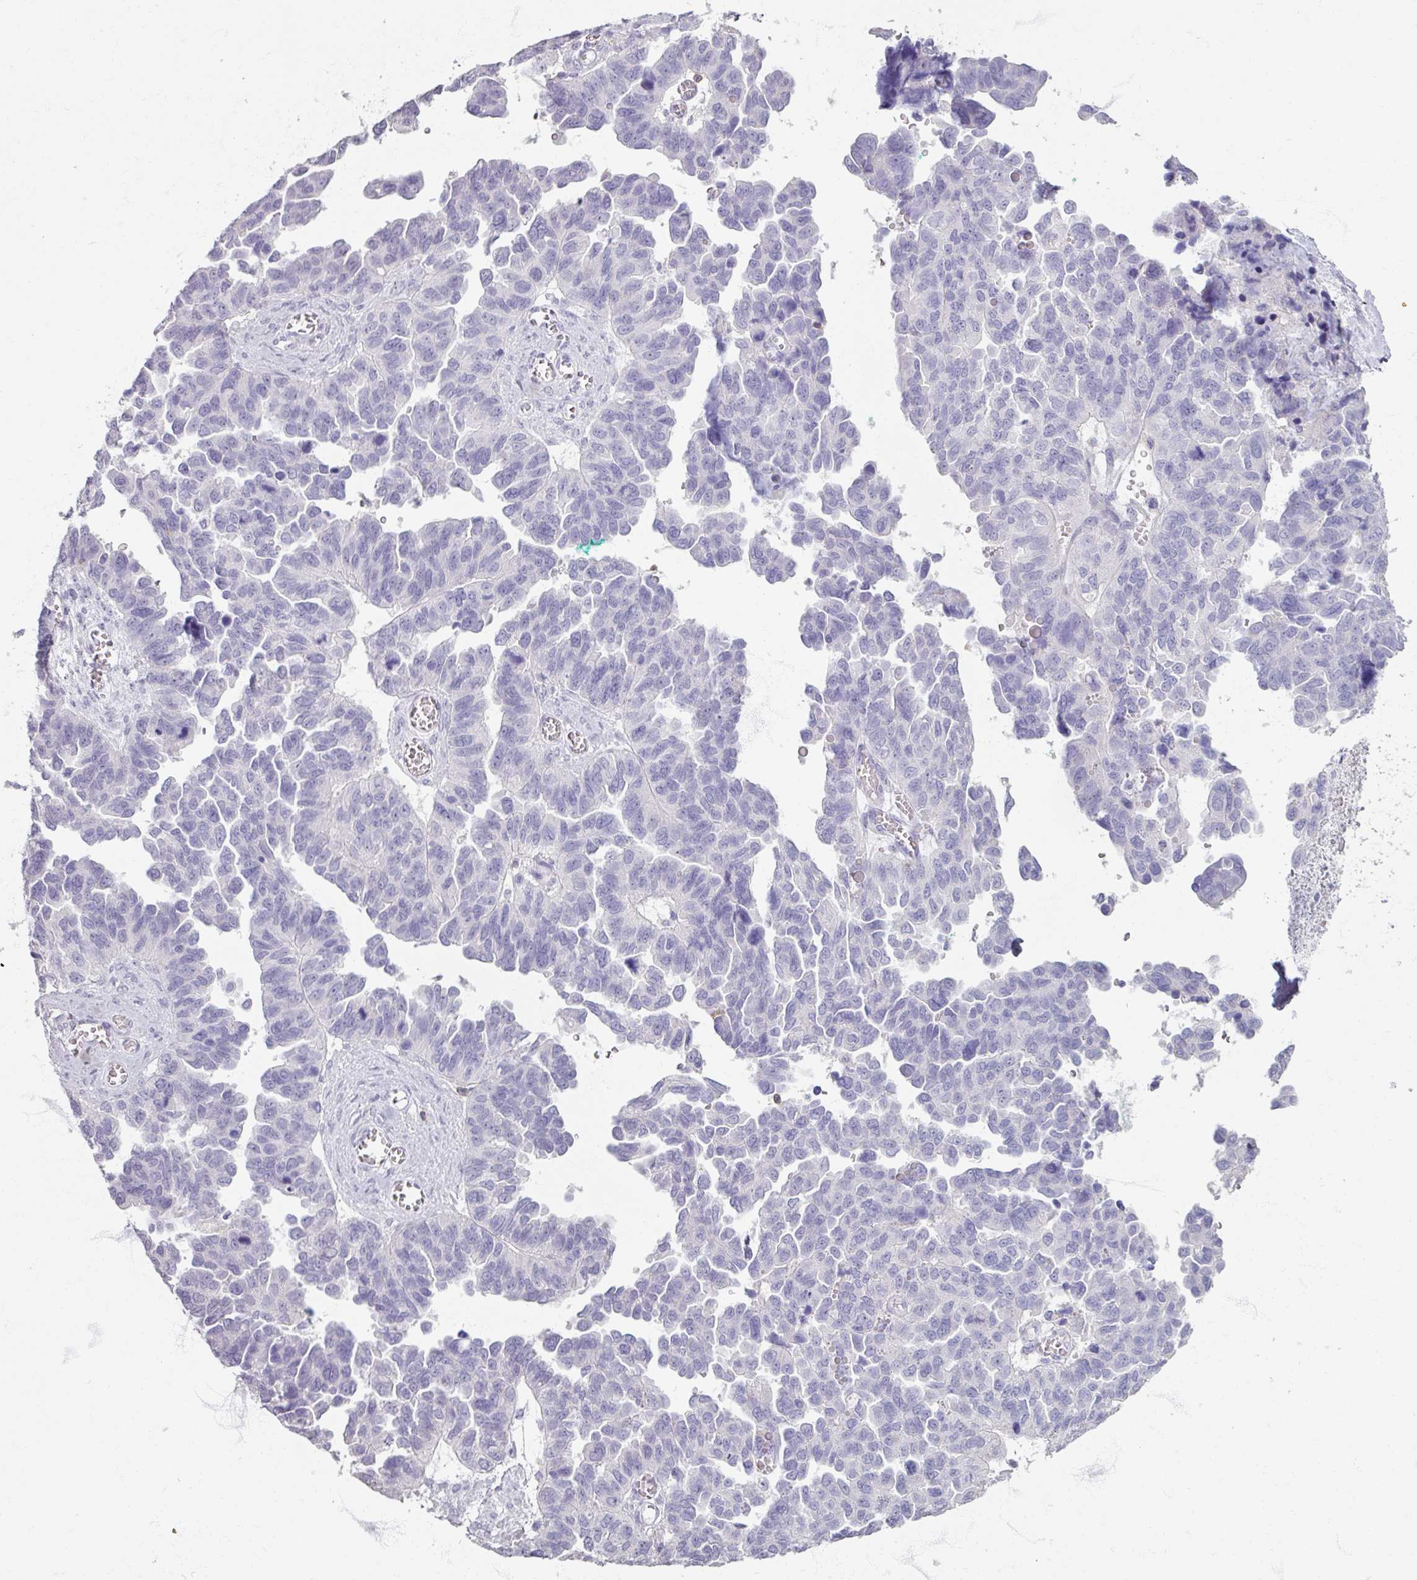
{"staining": {"intensity": "negative", "quantity": "none", "location": "none"}, "tissue": "ovarian cancer", "cell_type": "Tumor cells", "image_type": "cancer", "snomed": [{"axis": "morphology", "description": "Cystadenocarcinoma, serous, NOS"}, {"axis": "topography", "description": "Ovary"}], "caption": "An immunohistochemistry (IHC) micrograph of ovarian cancer (serous cystadenocarcinoma) is shown. There is no staining in tumor cells of ovarian cancer (serous cystadenocarcinoma).", "gene": "PTPRC", "patient": {"sex": "female", "age": 64}}